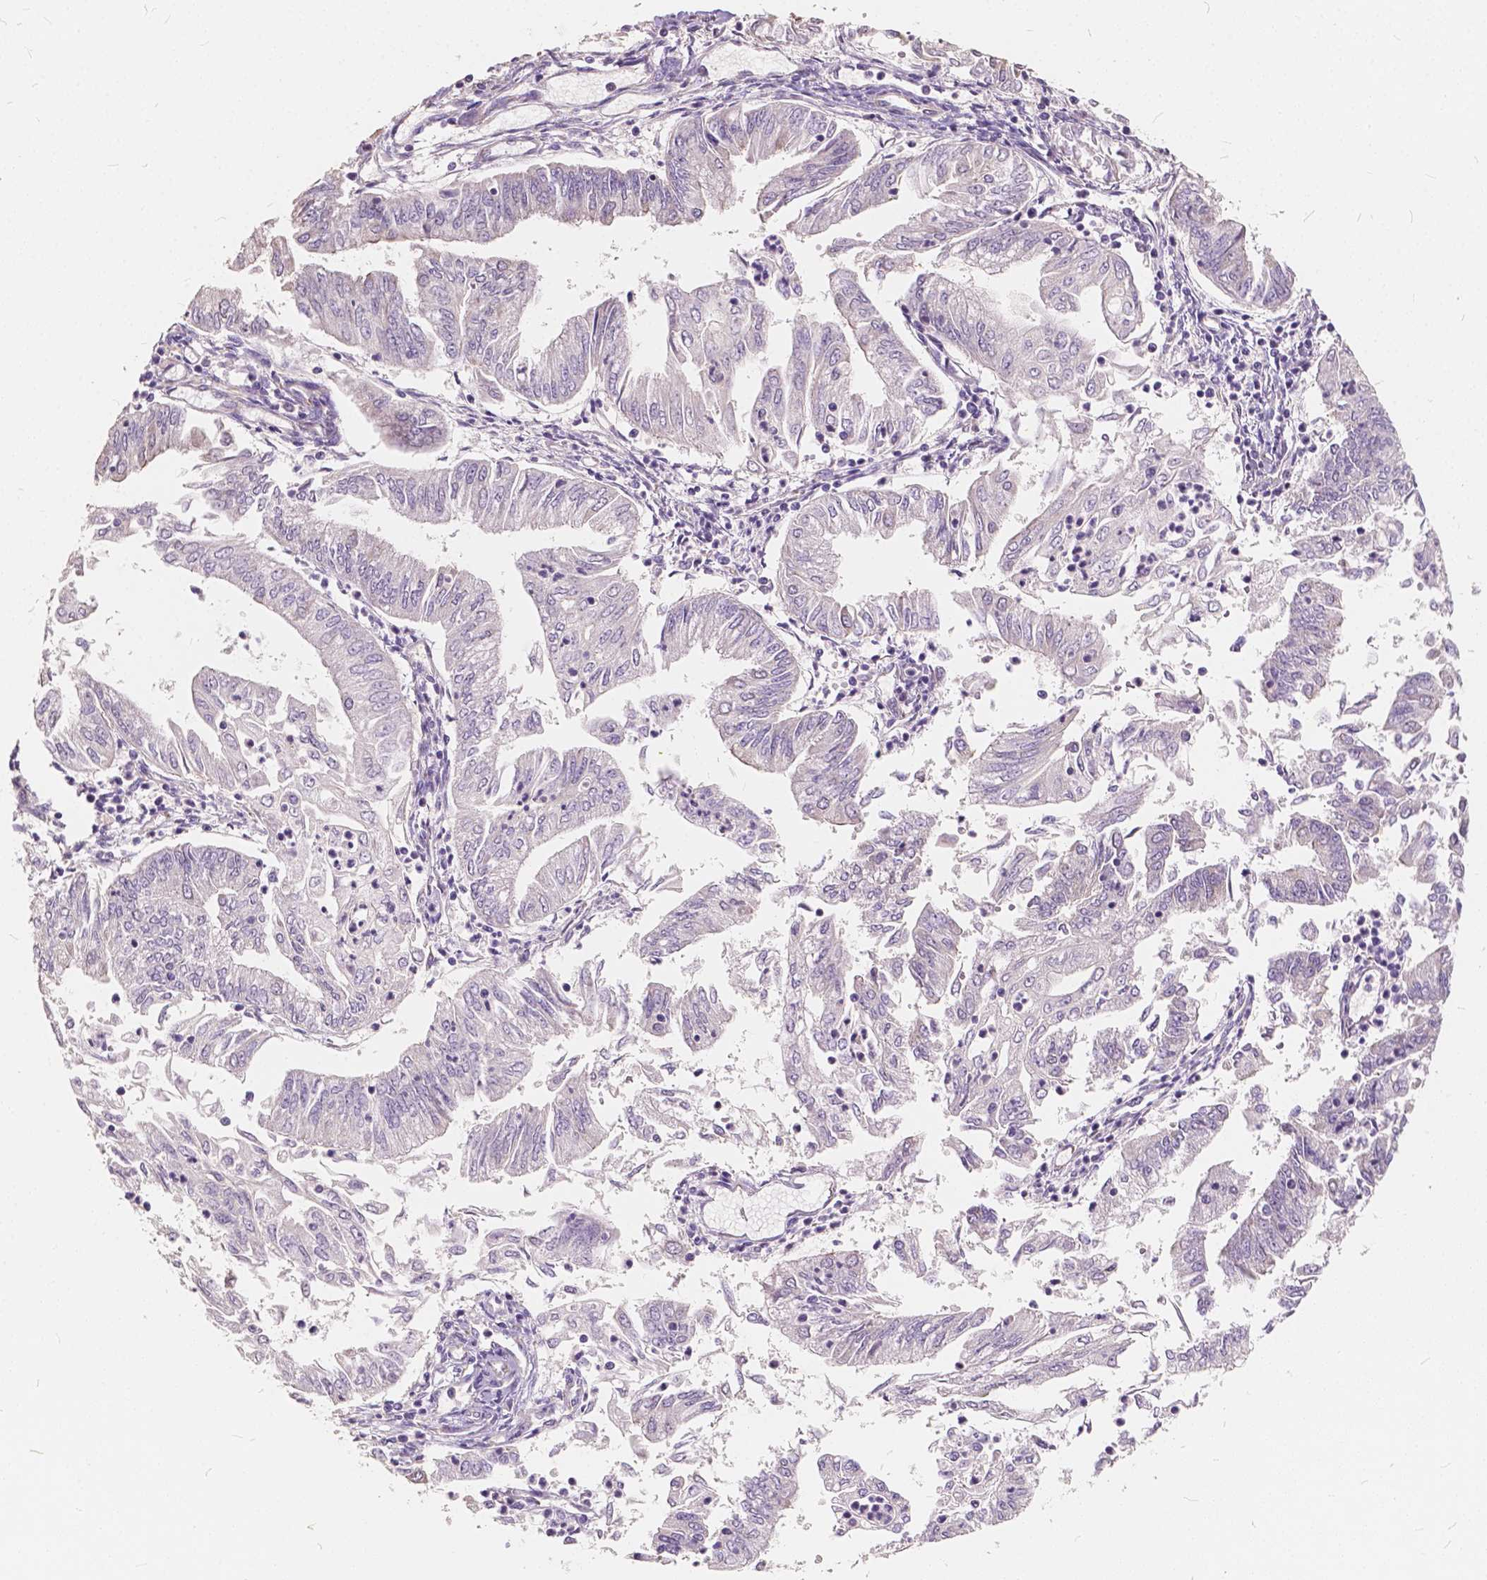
{"staining": {"intensity": "negative", "quantity": "none", "location": "none"}, "tissue": "endometrial cancer", "cell_type": "Tumor cells", "image_type": "cancer", "snomed": [{"axis": "morphology", "description": "Adenocarcinoma, NOS"}, {"axis": "topography", "description": "Endometrium"}], "caption": "Immunohistochemistry of human adenocarcinoma (endometrial) demonstrates no expression in tumor cells.", "gene": "SLC7A8", "patient": {"sex": "female", "age": 55}}